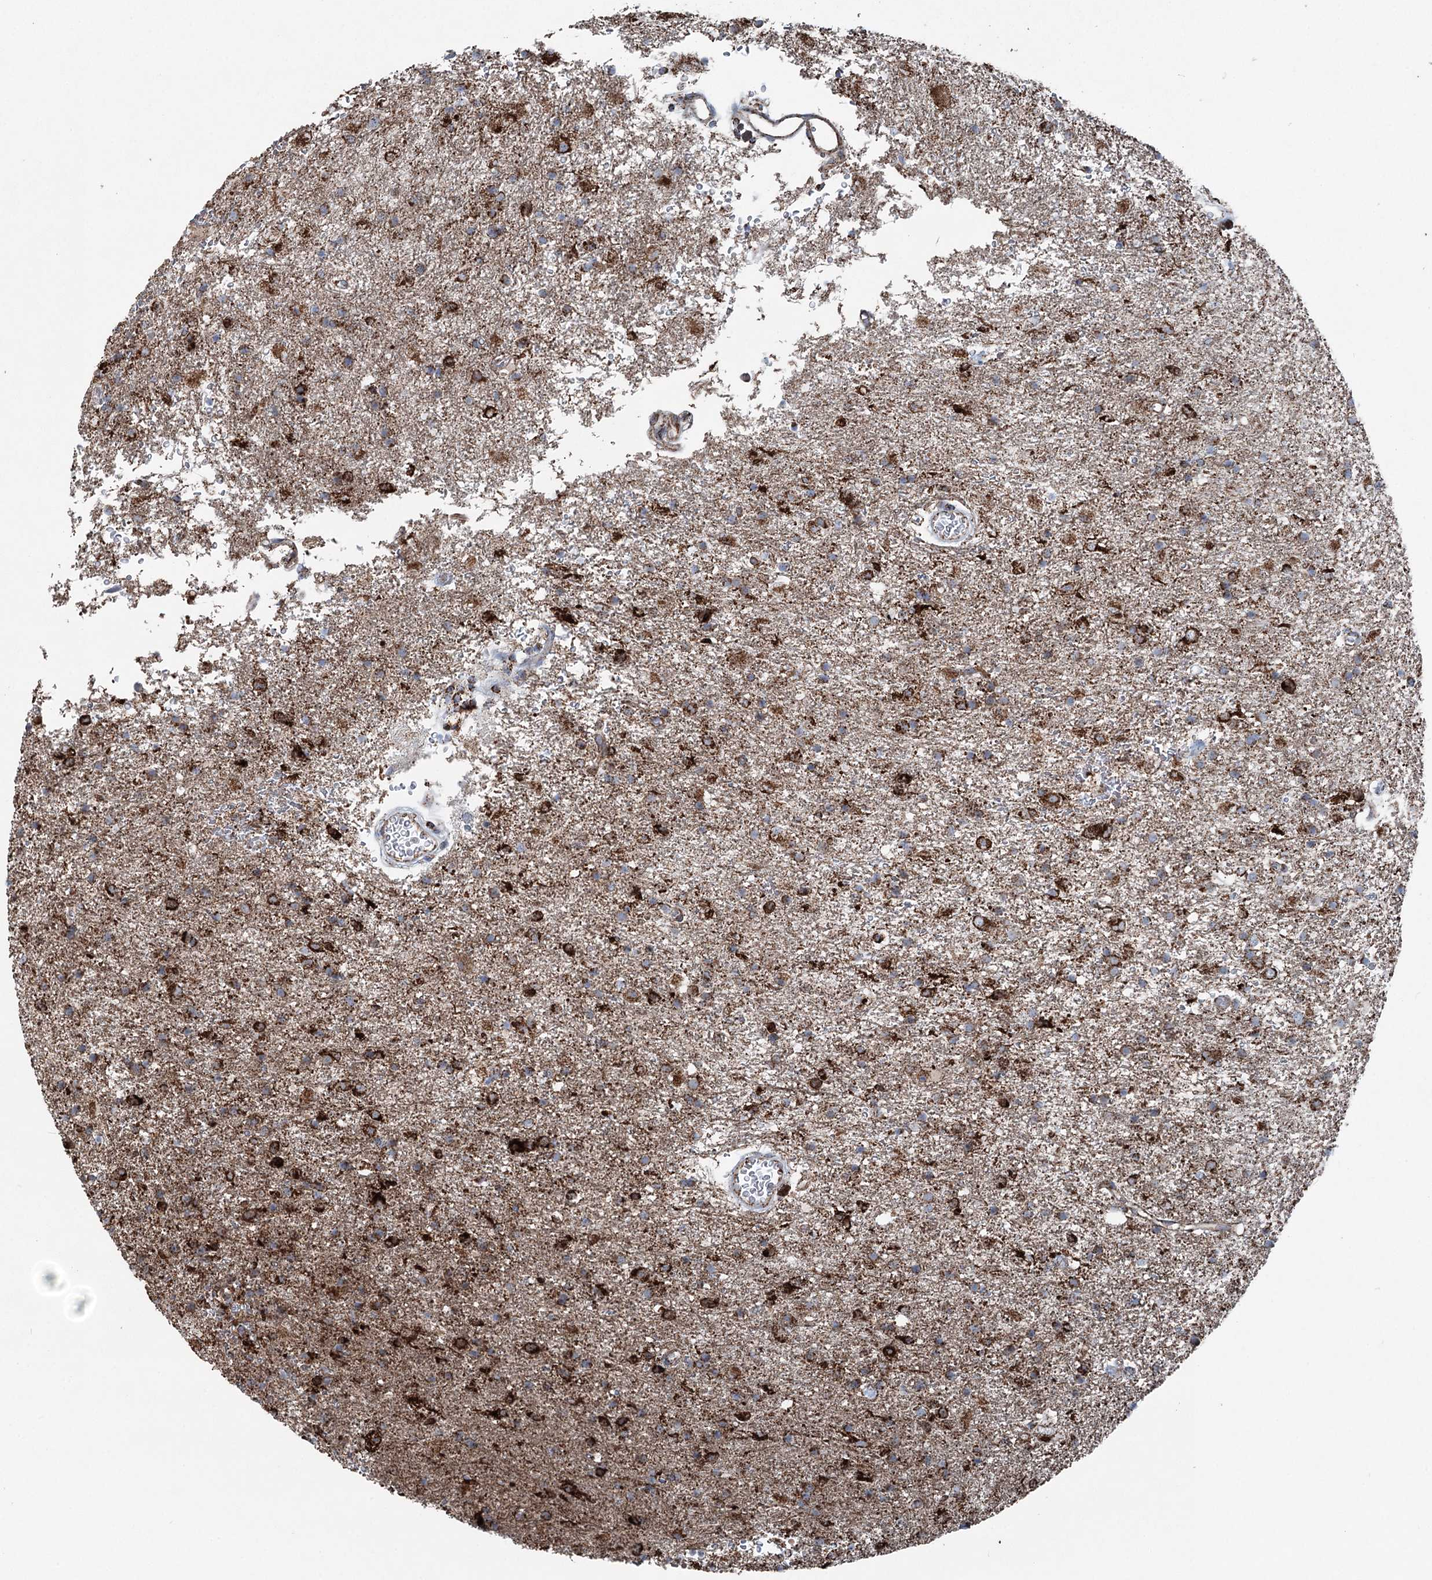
{"staining": {"intensity": "strong", "quantity": "25%-75%", "location": "cytoplasmic/membranous"}, "tissue": "glioma", "cell_type": "Tumor cells", "image_type": "cancer", "snomed": [{"axis": "morphology", "description": "Glioma, malignant, Low grade"}, {"axis": "topography", "description": "Brain"}], "caption": "A high-resolution histopathology image shows IHC staining of malignant glioma (low-grade), which shows strong cytoplasmic/membranous staining in about 25%-75% of tumor cells. (DAB (3,3'-diaminobenzidine) IHC with brightfield microscopy, high magnification).", "gene": "UCN3", "patient": {"sex": "male", "age": 65}}